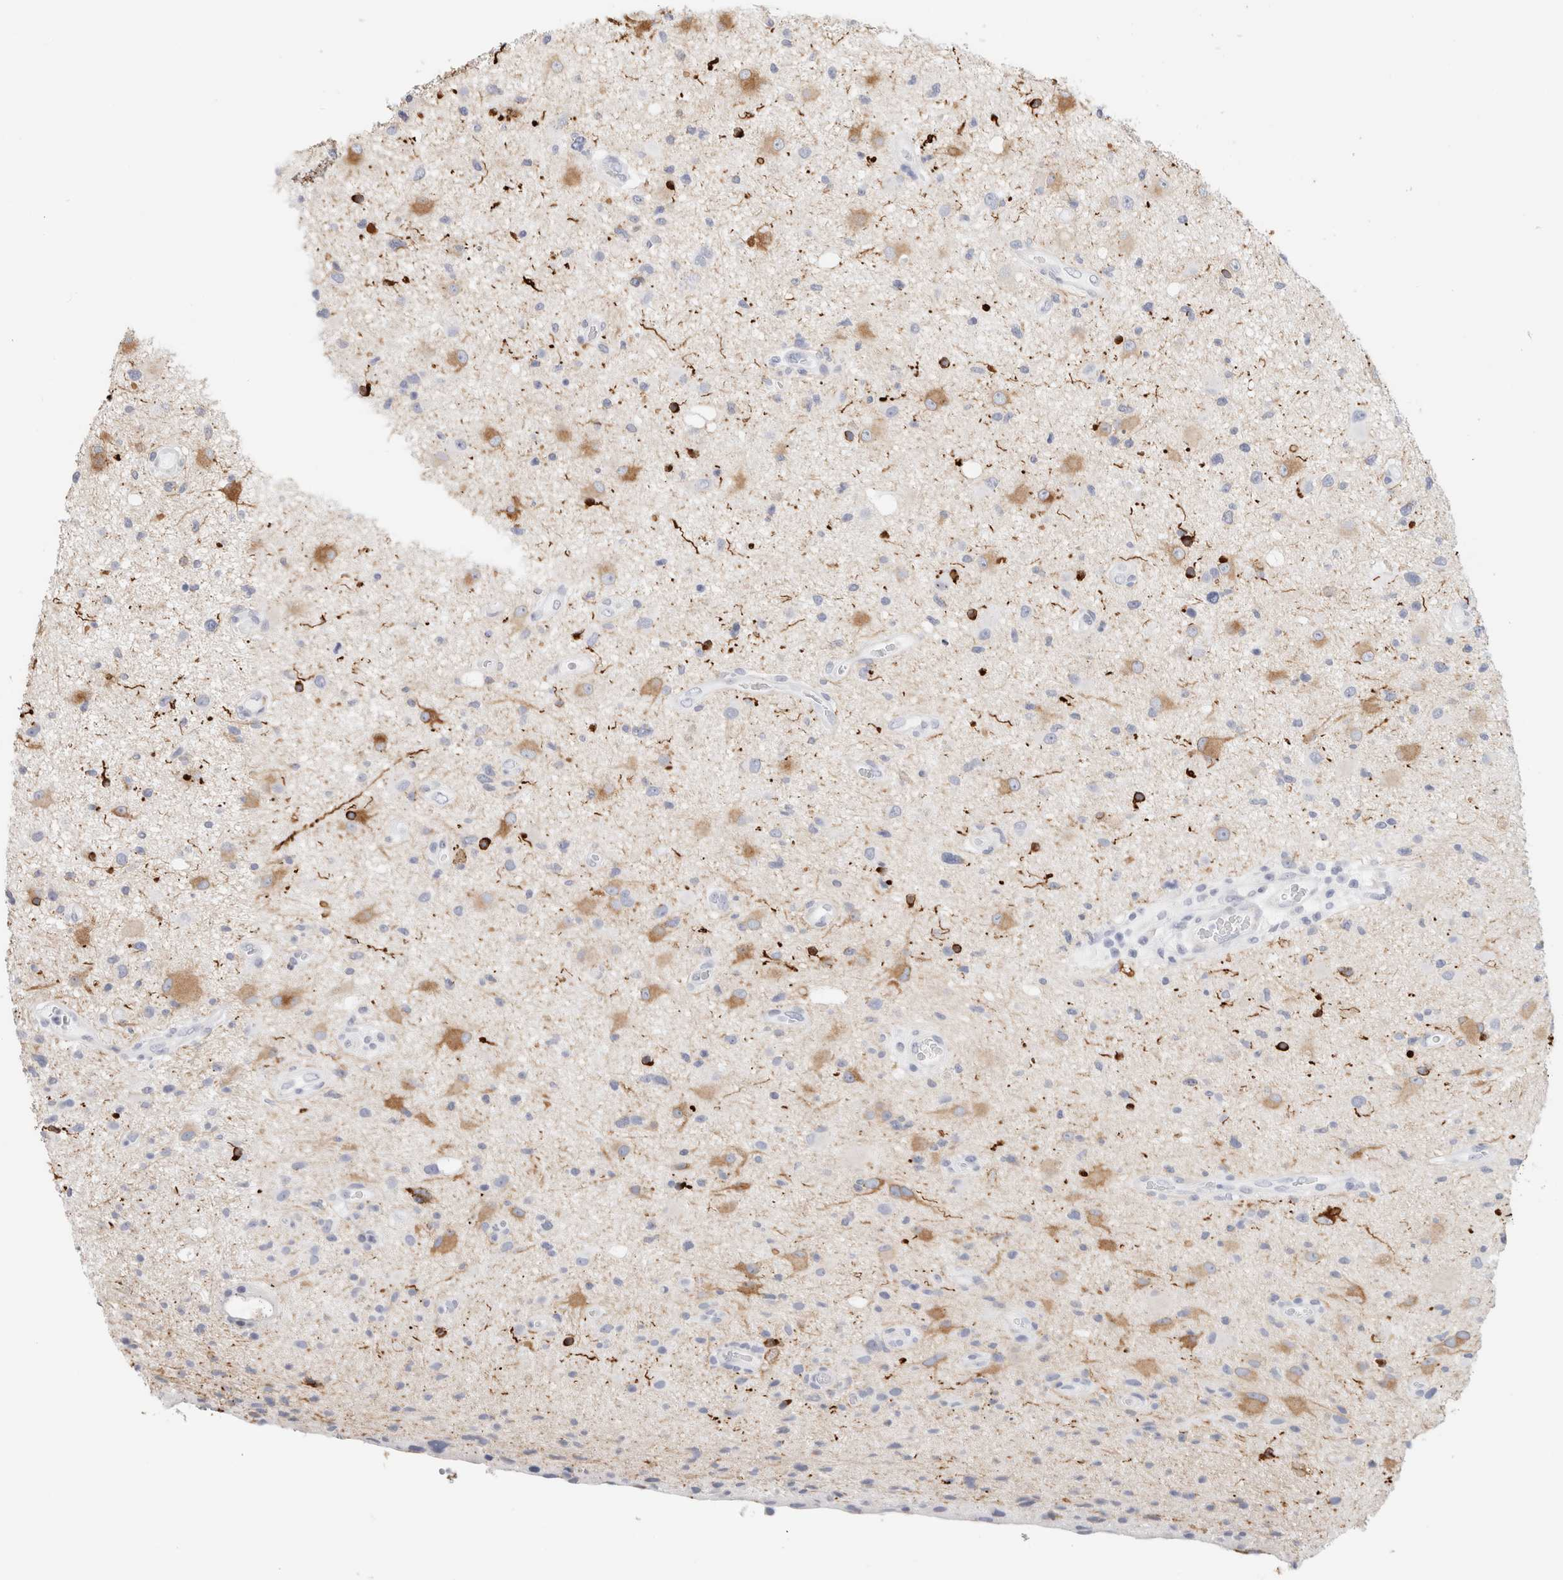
{"staining": {"intensity": "negative", "quantity": "none", "location": "none"}, "tissue": "glioma", "cell_type": "Tumor cells", "image_type": "cancer", "snomed": [{"axis": "morphology", "description": "Glioma, malignant, High grade"}, {"axis": "topography", "description": "Brain"}], "caption": "Tumor cells are negative for protein expression in human malignant glioma (high-grade).", "gene": "RTN4", "patient": {"sex": "male", "age": 33}}